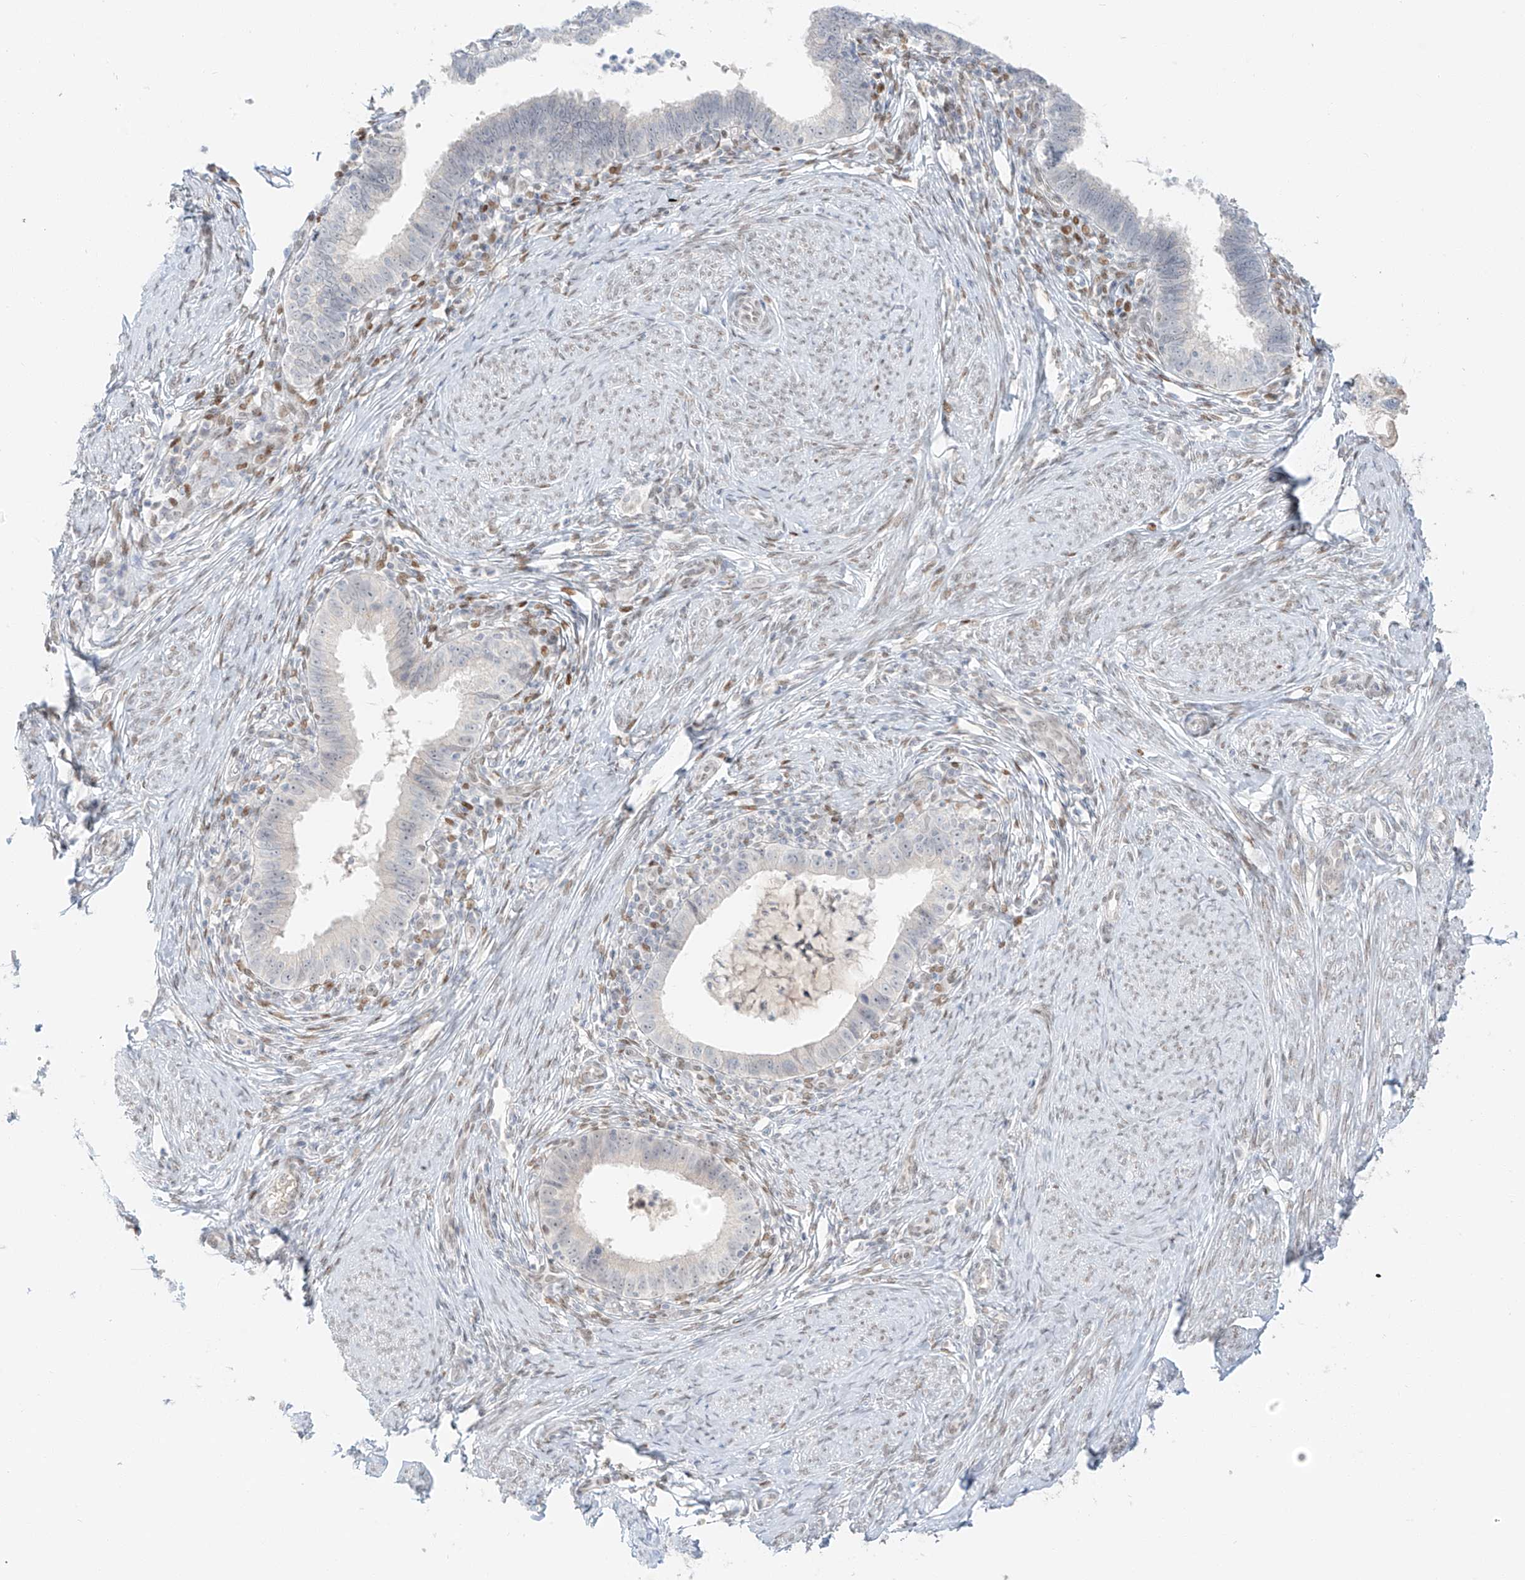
{"staining": {"intensity": "weak", "quantity": "<25%", "location": "cytoplasmic/membranous"}, "tissue": "cervical cancer", "cell_type": "Tumor cells", "image_type": "cancer", "snomed": [{"axis": "morphology", "description": "Adenocarcinoma, NOS"}, {"axis": "topography", "description": "Cervix"}], "caption": "An IHC photomicrograph of cervical adenocarcinoma is shown. There is no staining in tumor cells of cervical adenocarcinoma.", "gene": "ZNF774", "patient": {"sex": "female", "age": 36}}